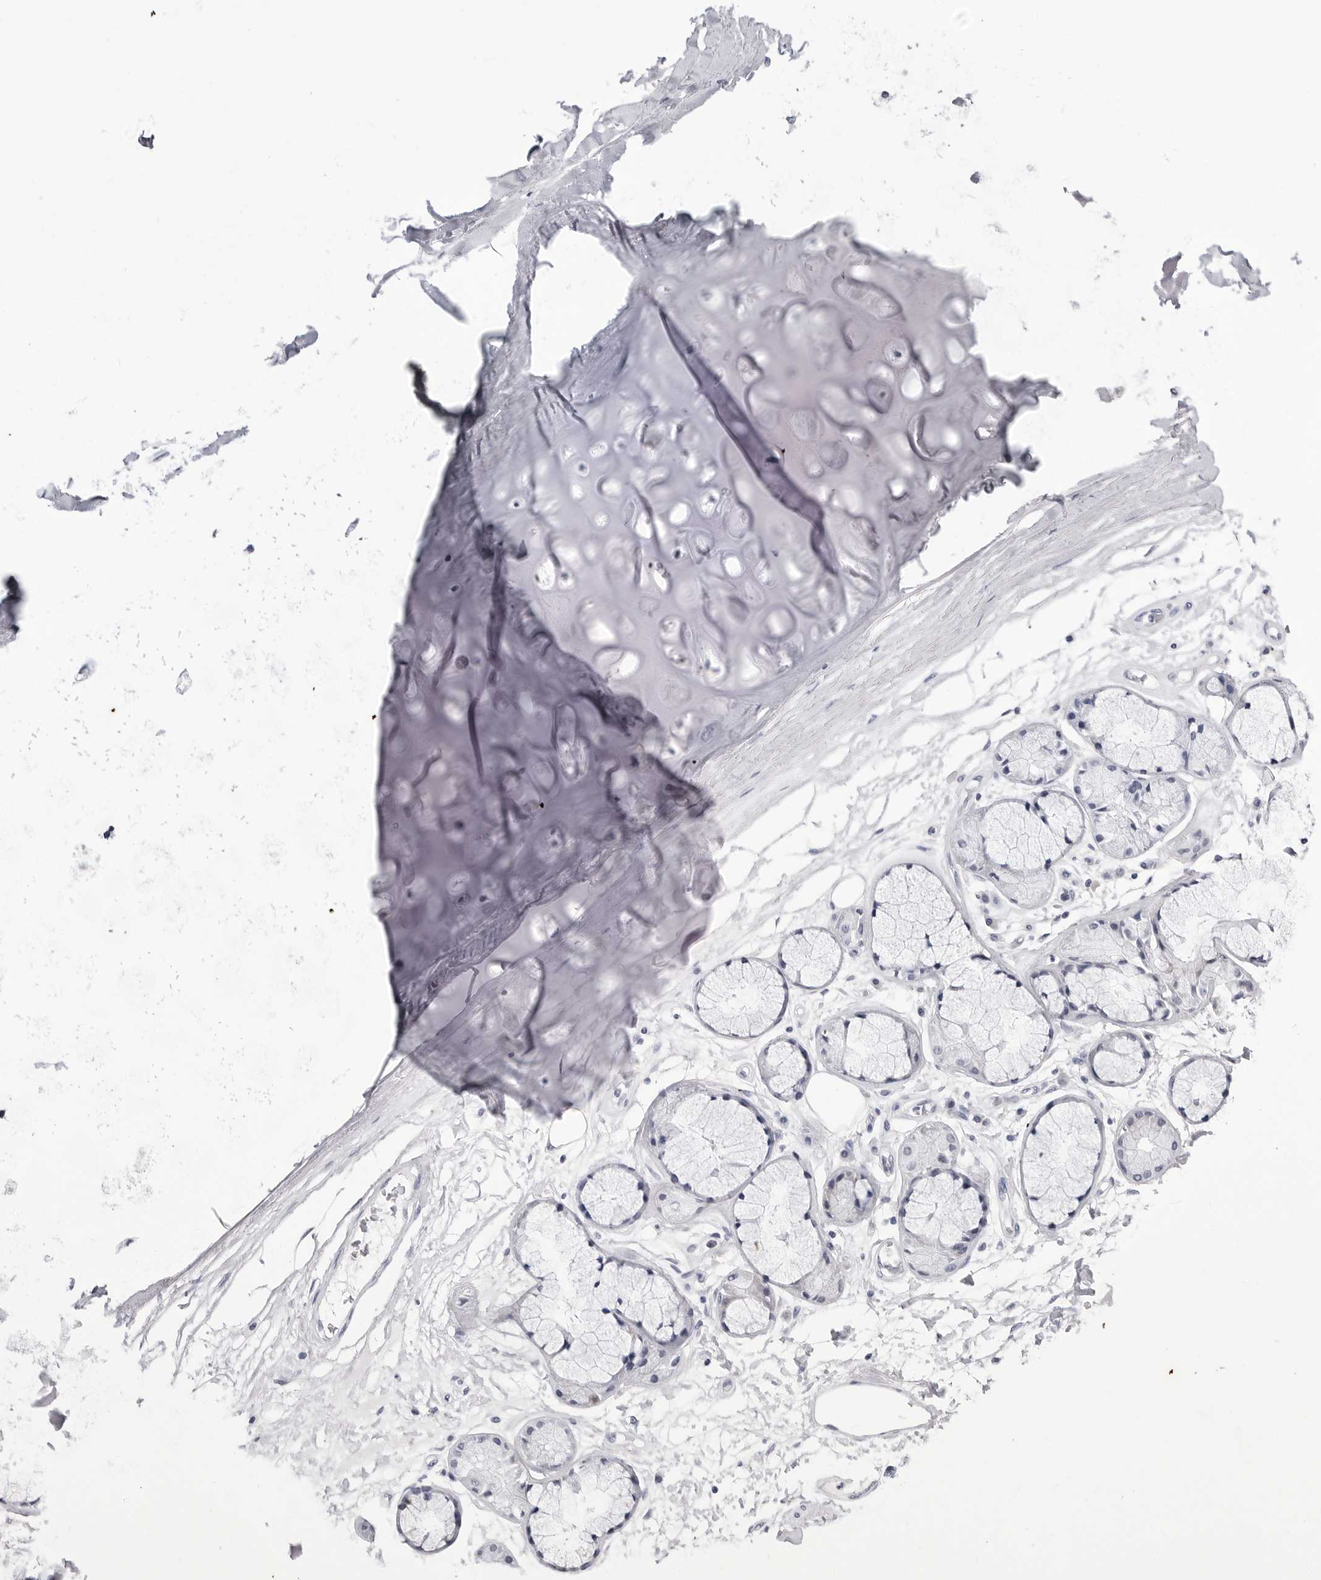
{"staining": {"intensity": "negative", "quantity": "none", "location": "none"}, "tissue": "adipose tissue", "cell_type": "Adipocytes", "image_type": "normal", "snomed": [{"axis": "morphology", "description": "Normal tissue, NOS"}, {"axis": "topography", "description": "Bronchus"}], "caption": "Photomicrograph shows no significant protein expression in adipocytes of benign adipose tissue. Brightfield microscopy of IHC stained with DAB (brown) and hematoxylin (blue), captured at high magnification.", "gene": "PGA3", "patient": {"sex": "male", "age": 66}}